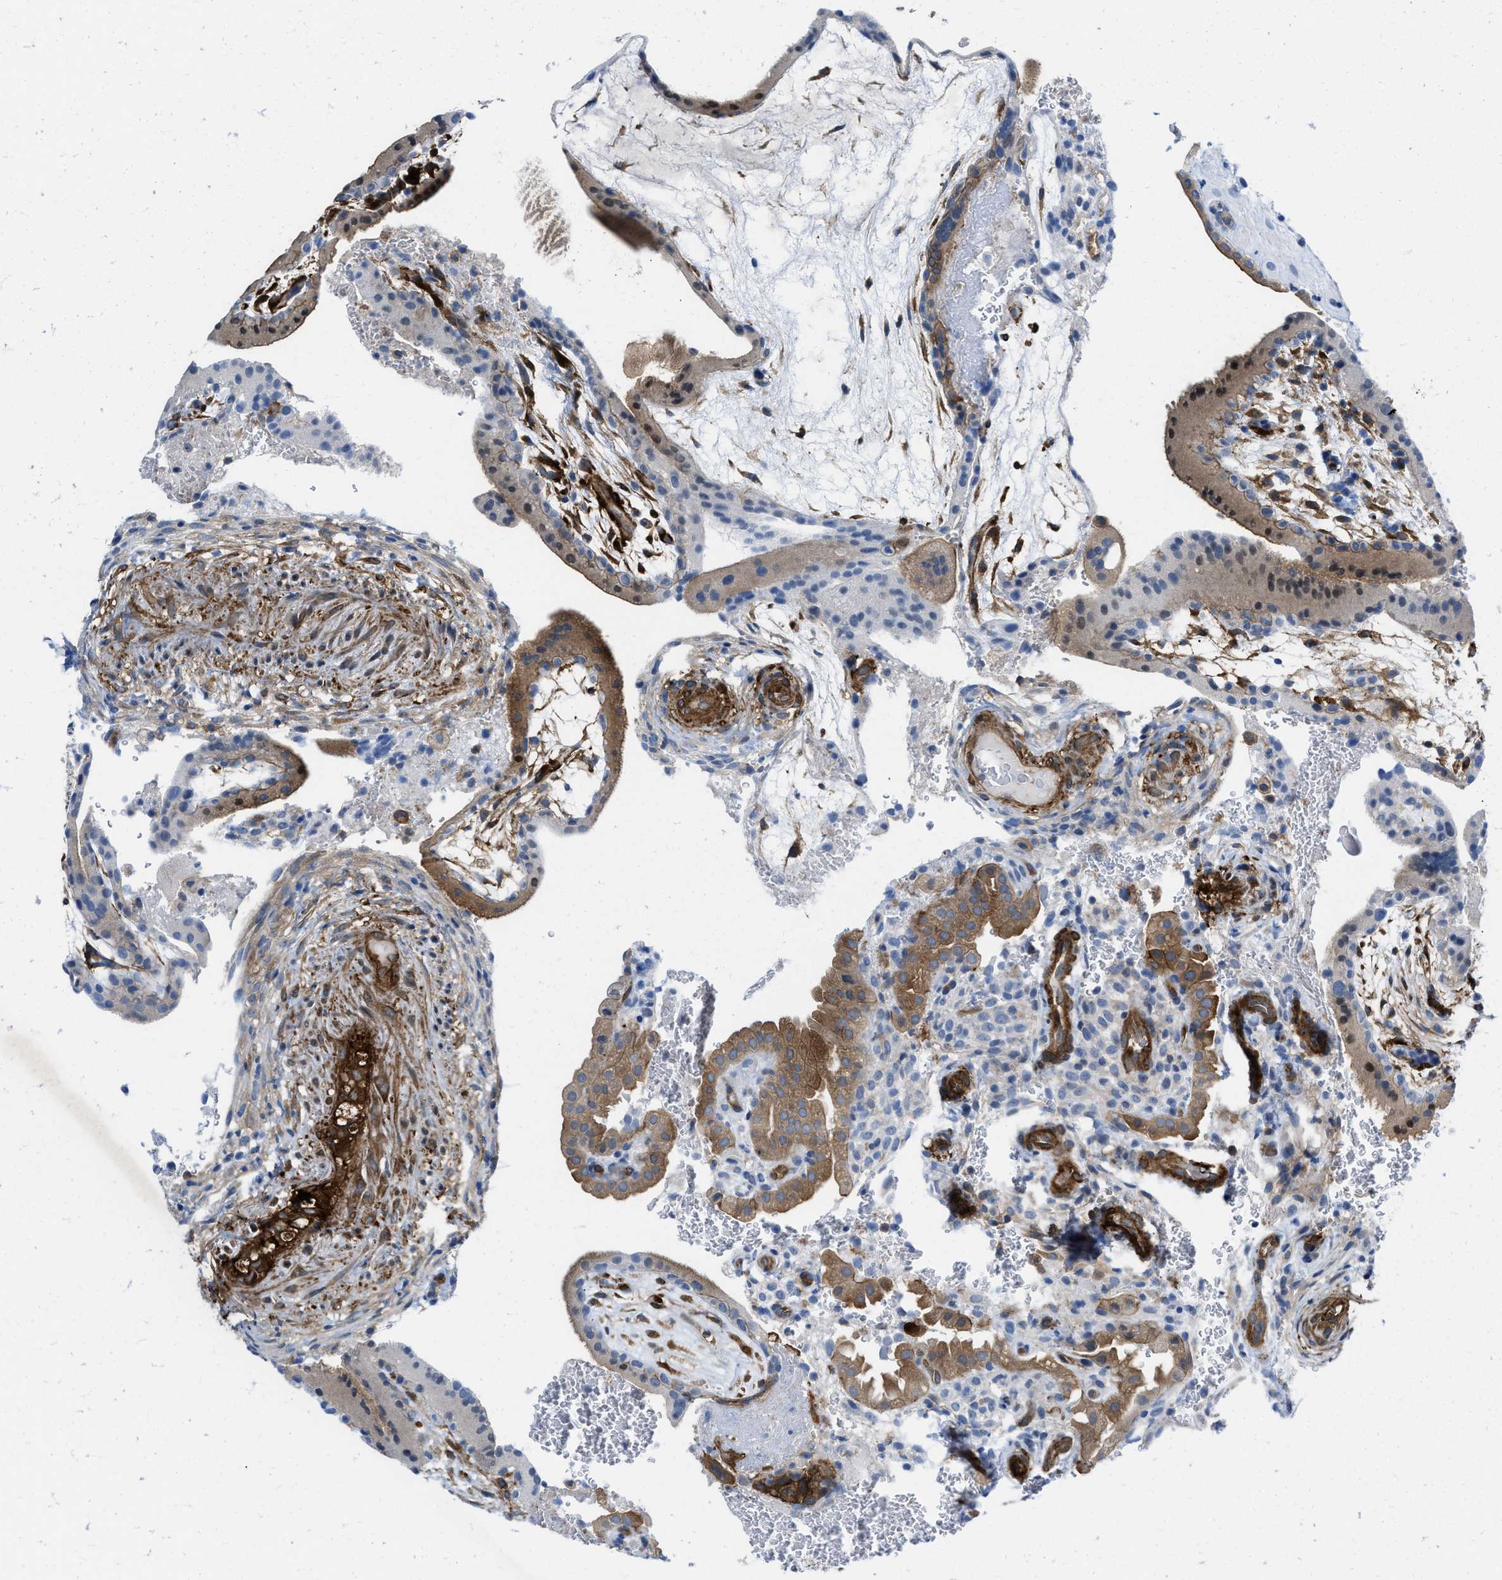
{"staining": {"intensity": "strong", "quantity": "25%-75%", "location": "cytoplasmic/membranous"}, "tissue": "placenta", "cell_type": "Trophoblastic cells", "image_type": "normal", "snomed": [{"axis": "morphology", "description": "Normal tissue, NOS"}, {"axis": "topography", "description": "Placenta"}], "caption": "Placenta stained with DAB IHC exhibits high levels of strong cytoplasmic/membranous positivity in about 25%-75% of trophoblastic cells.", "gene": "PDLIM5", "patient": {"sex": "female", "age": 19}}